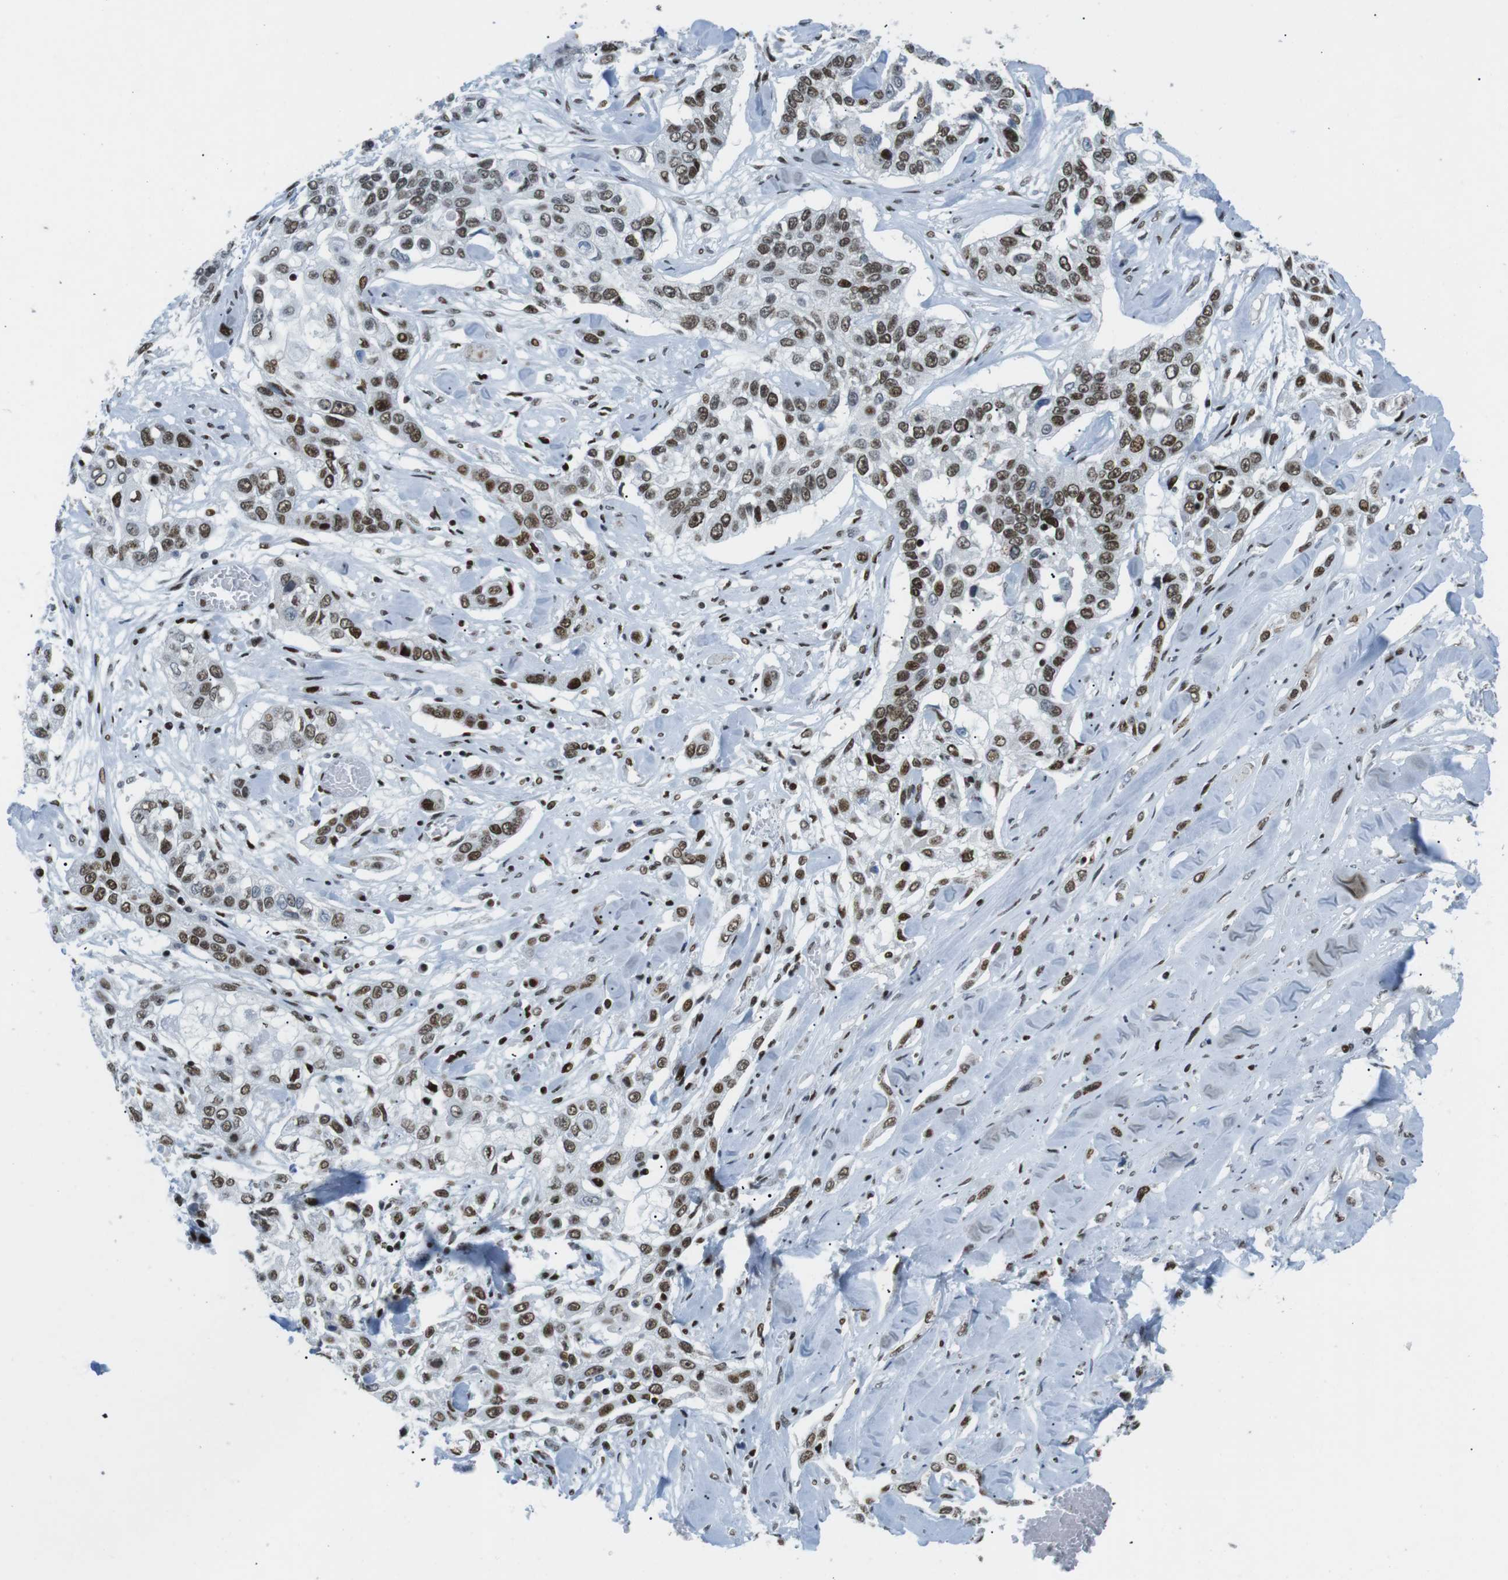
{"staining": {"intensity": "moderate", "quantity": ">75%", "location": "nuclear"}, "tissue": "lung cancer", "cell_type": "Tumor cells", "image_type": "cancer", "snomed": [{"axis": "morphology", "description": "Squamous cell carcinoma, NOS"}, {"axis": "topography", "description": "Lung"}], "caption": "Immunohistochemistry (DAB (3,3'-diaminobenzidine)) staining of lung cancer (squamous cell carcinoma) shows moderate nuclear protein positivity in approximately >75% of tumor cells. Nuclei are stained in blue.", "gene": "ARID1A", "patient": {"sex": "male", "age": 71}}